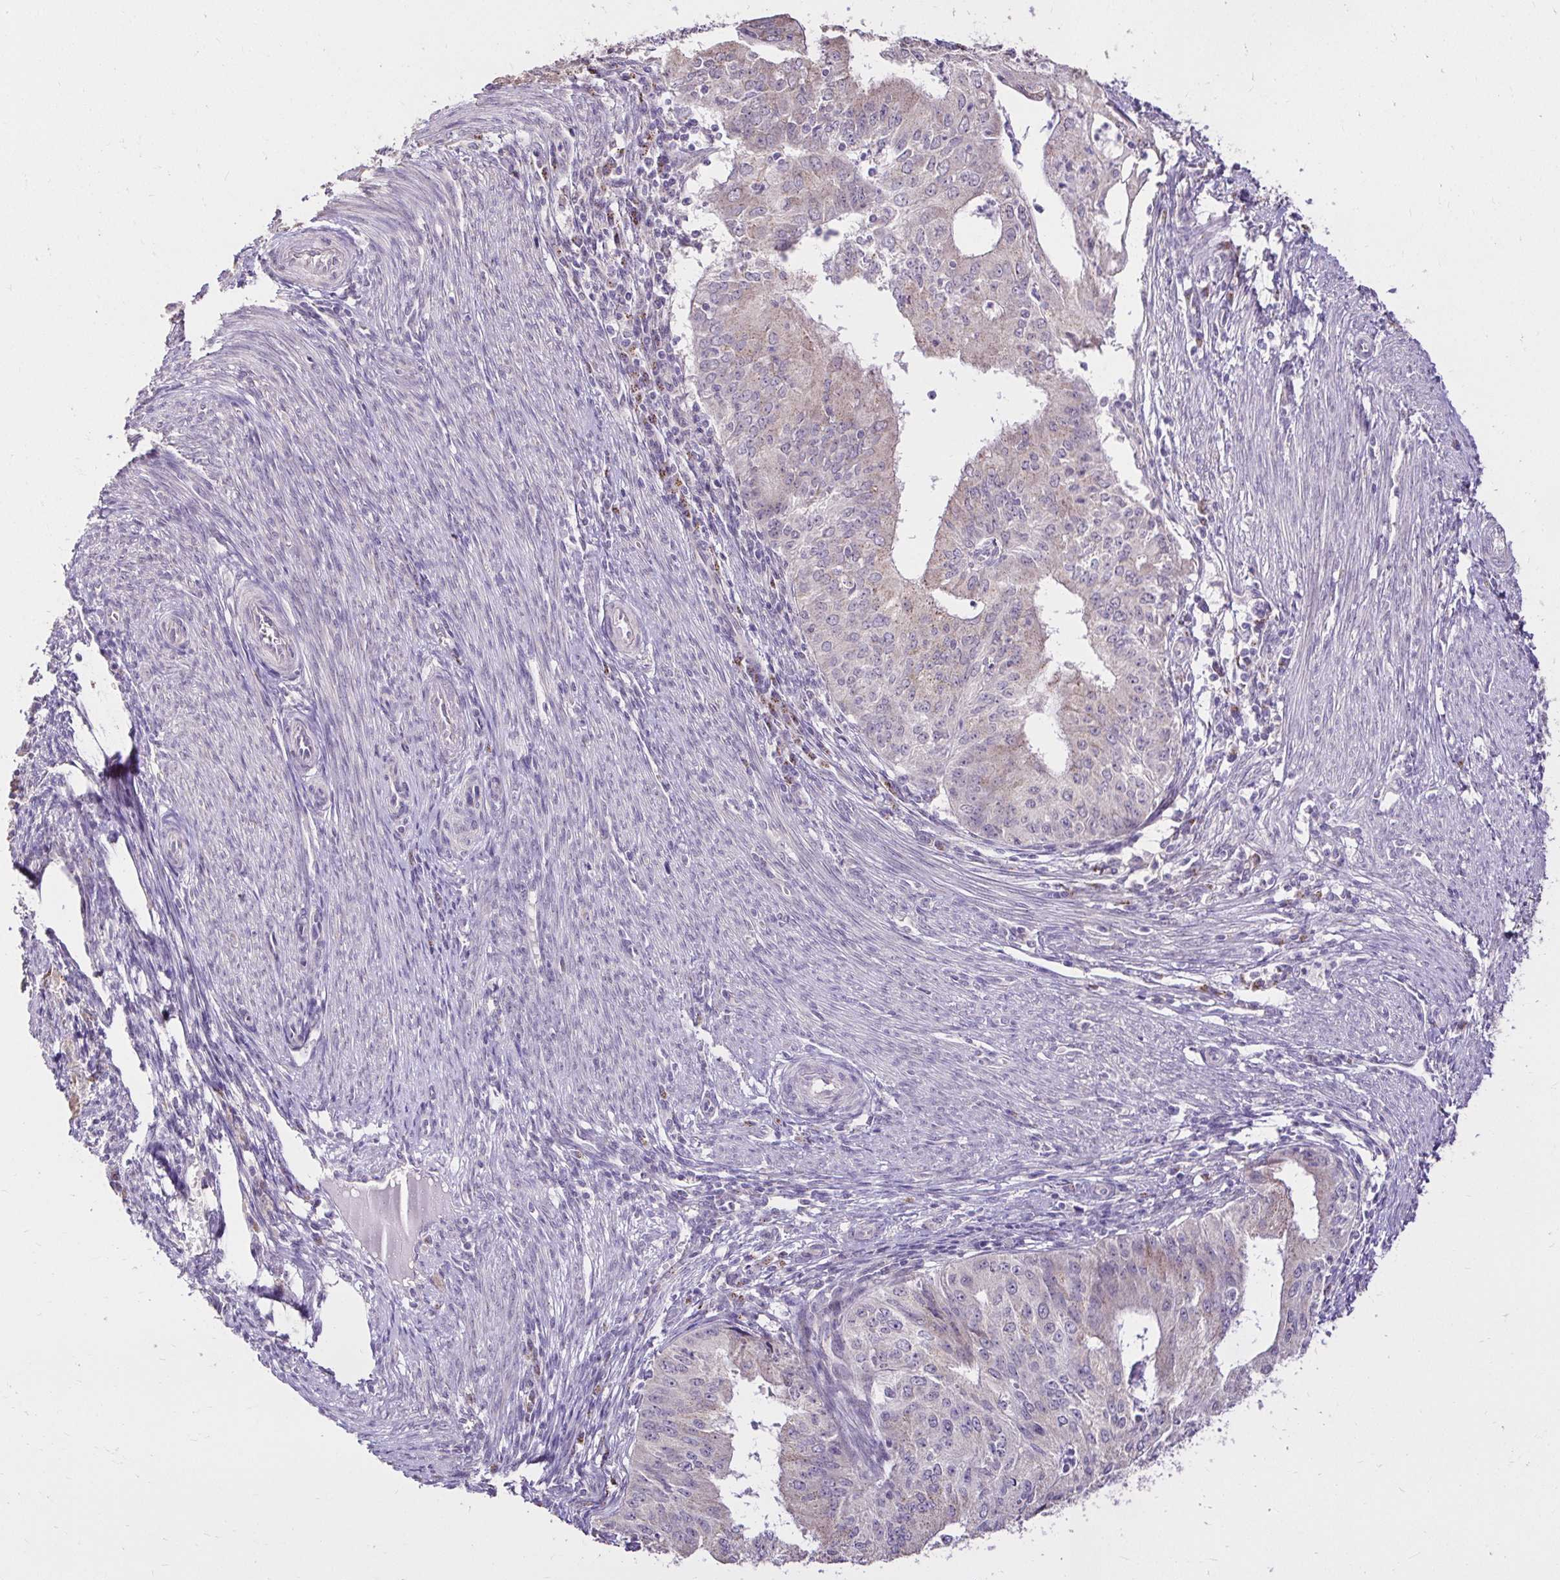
{"staining": {"intensity": "weak", "quantity": "25%-75%", "location": "cytoplasmic/membranous"}, "tissue": "endometrial cancer", "cell_type": "Tumor cells", "image_type": "cancer", "snomed": [{"axis": "morphology", "description": "Adenocarcinoma, NOS"}, {"axis": "topography", "description": "Endometrium"}], "caption": "Immunohistochemistry of human adenocarcinoma (endometrial) reveals low levels of weak cytoplasmic/membranous positivity in about 25%-75% of tumor cells. Nuclei are stained in blue.", "gene": "KIAA1210", "patient": {"sex": "female", "age": 50}}